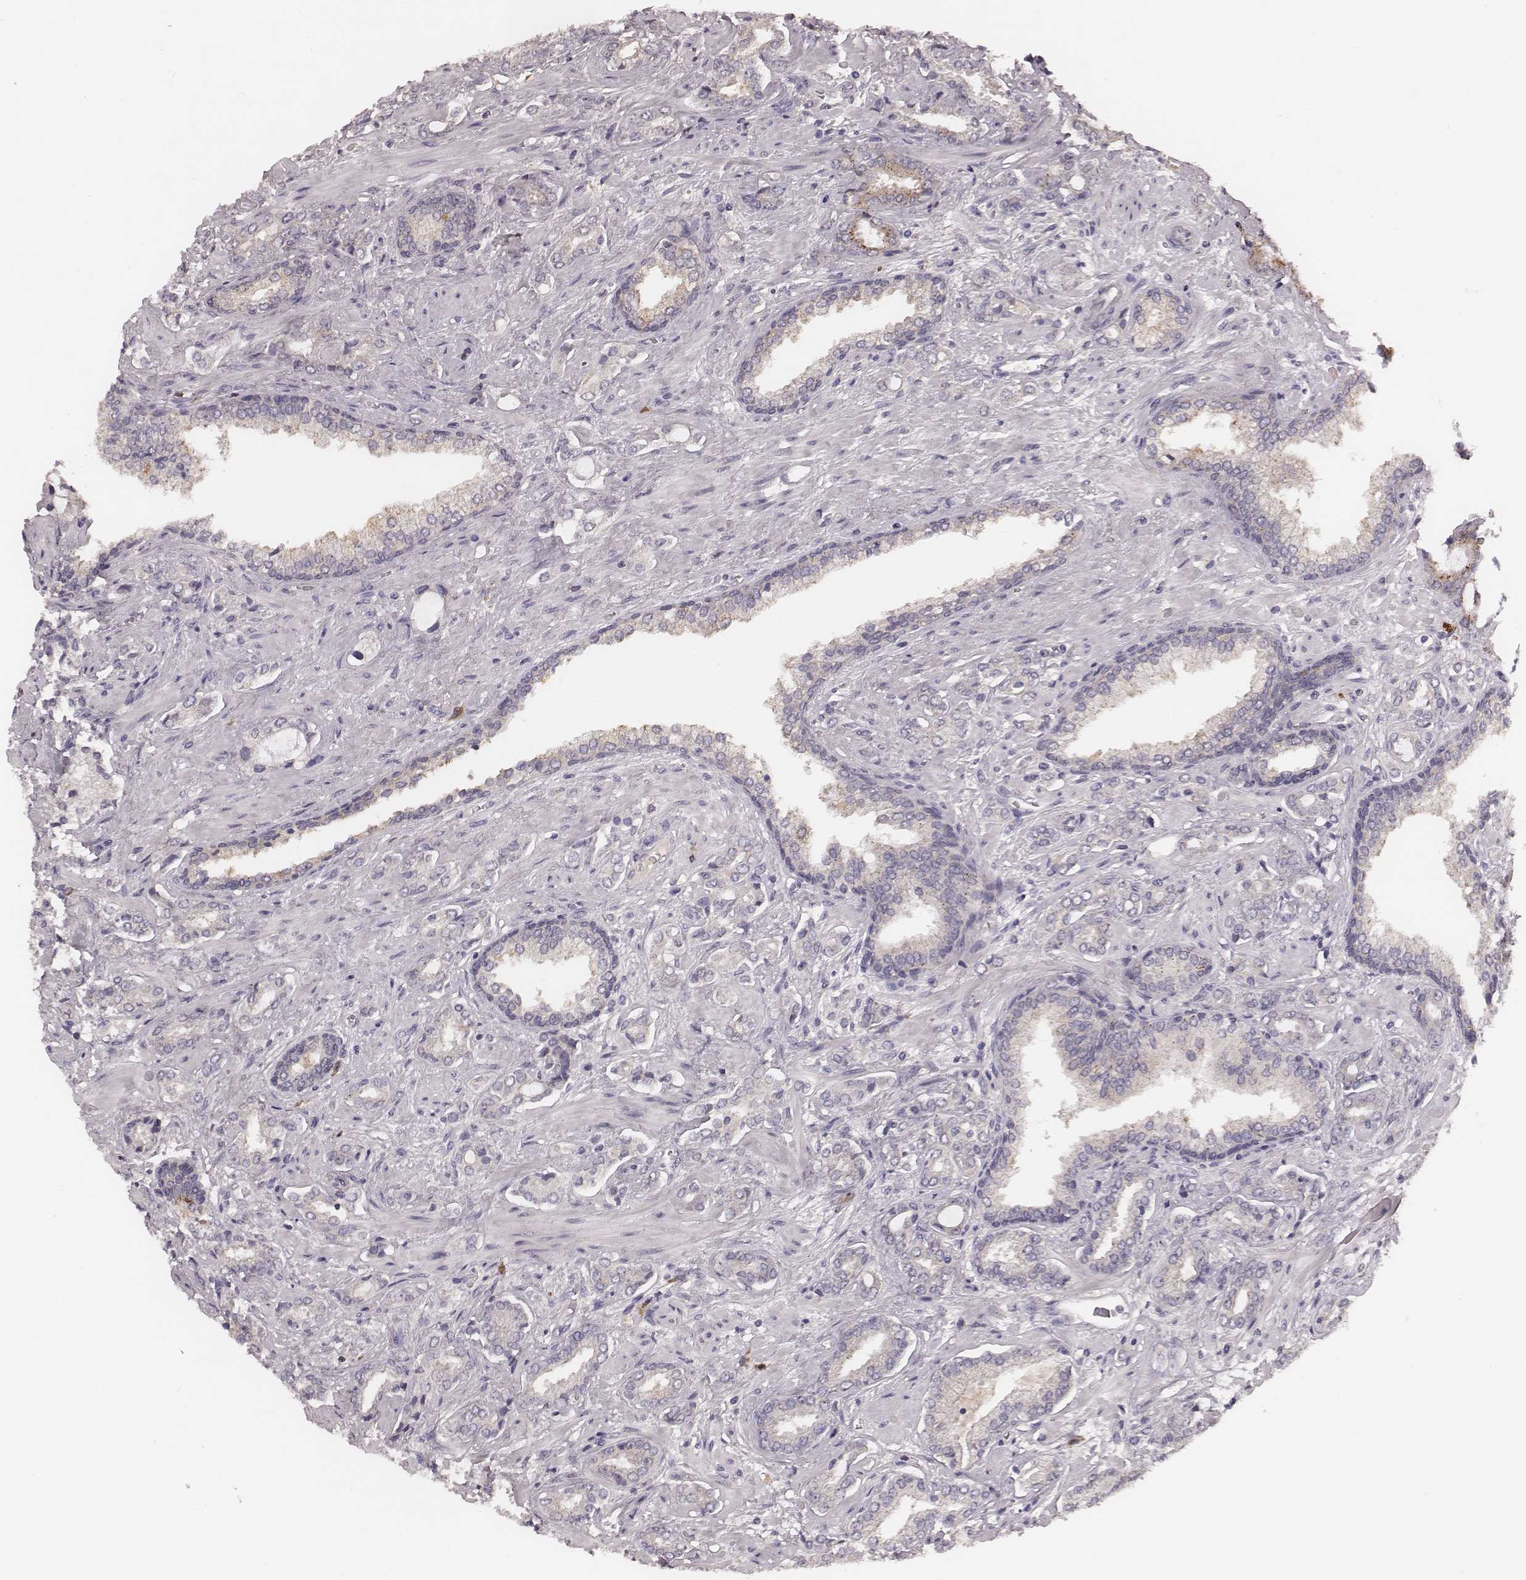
{"staining": {"intensity": "weak", "quantity": "25%-75%", "location": "cytoplasmic/membranous"}, "tissue": "prostate cancer", "cell_type": "Tumor cells", "image_type": "cancer", "snomed": [{"axis": "morphology", "description": "Adenocarcinoma, Low grade"}, {"axis": "topography", "description": "Prostate"}], "caption": "This is an image of immunohistochemistry staining of low-grade adenocarcinoma (prostate), which shows weak positivity in the cytoplasmic/membranous of tumor cells.", "gene": "P2RX5", "patient": {"sex": "male", "age": 61}}